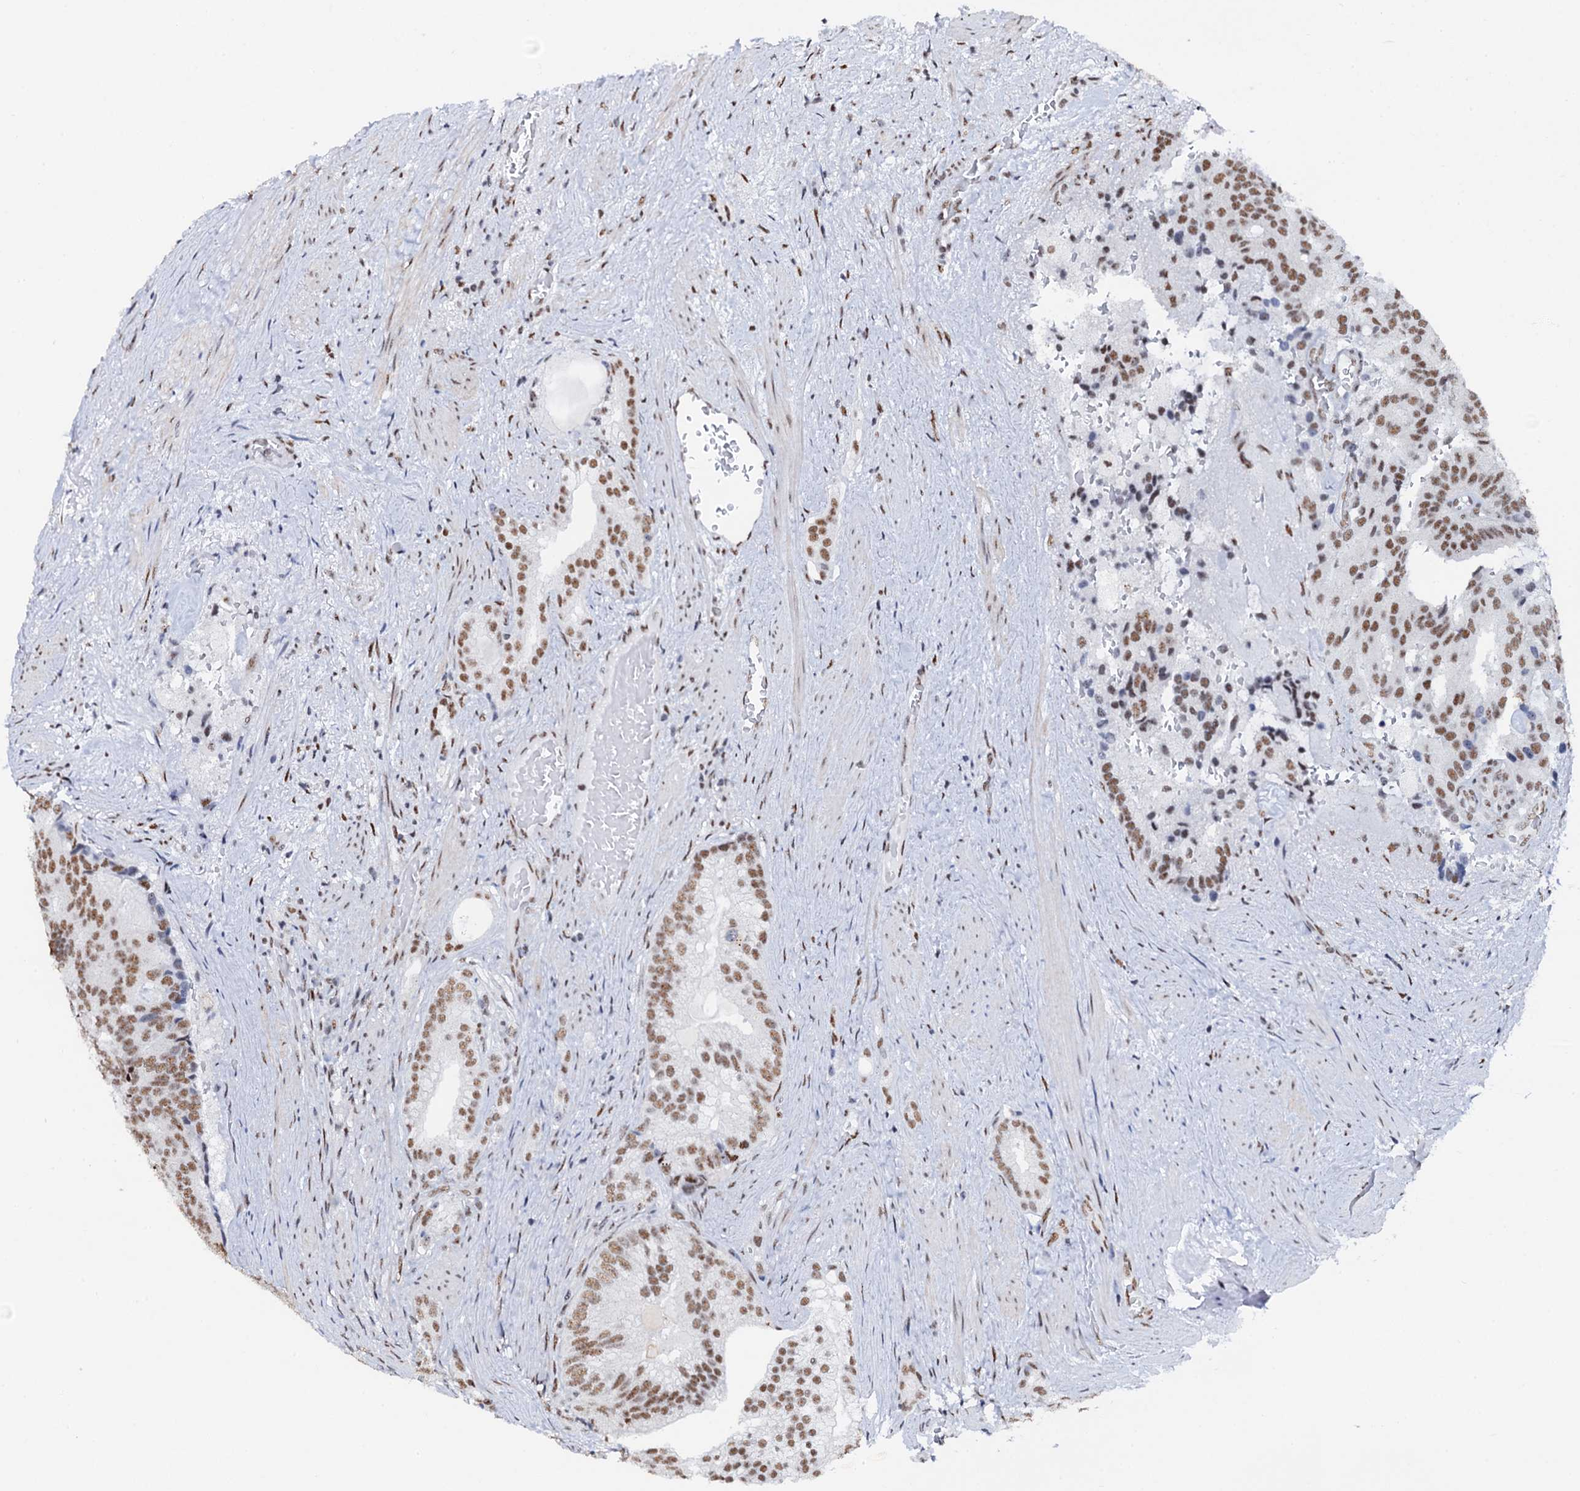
{"staining": {"intensity": "moderate", "quantity": ">75%", "location": "nuclear"}, "tissue": "prostate cancer", "cell_type": "Tumor cells", "image_type": "cancer", "snomed": [{"axis": "morphology", "description": "Adenocarcinoma, Low grade"}, {"axis": "topography", "description": "Prostate"}], "caption": "Moderate nuclear expression for a protein is present in approximately >75% of tumor cells of adenocarcinoma (low-grade) (prostate) using immunohistochemistry.", "gene": "NKAPD1", "patient": {"sex": "male", "age": 71}}